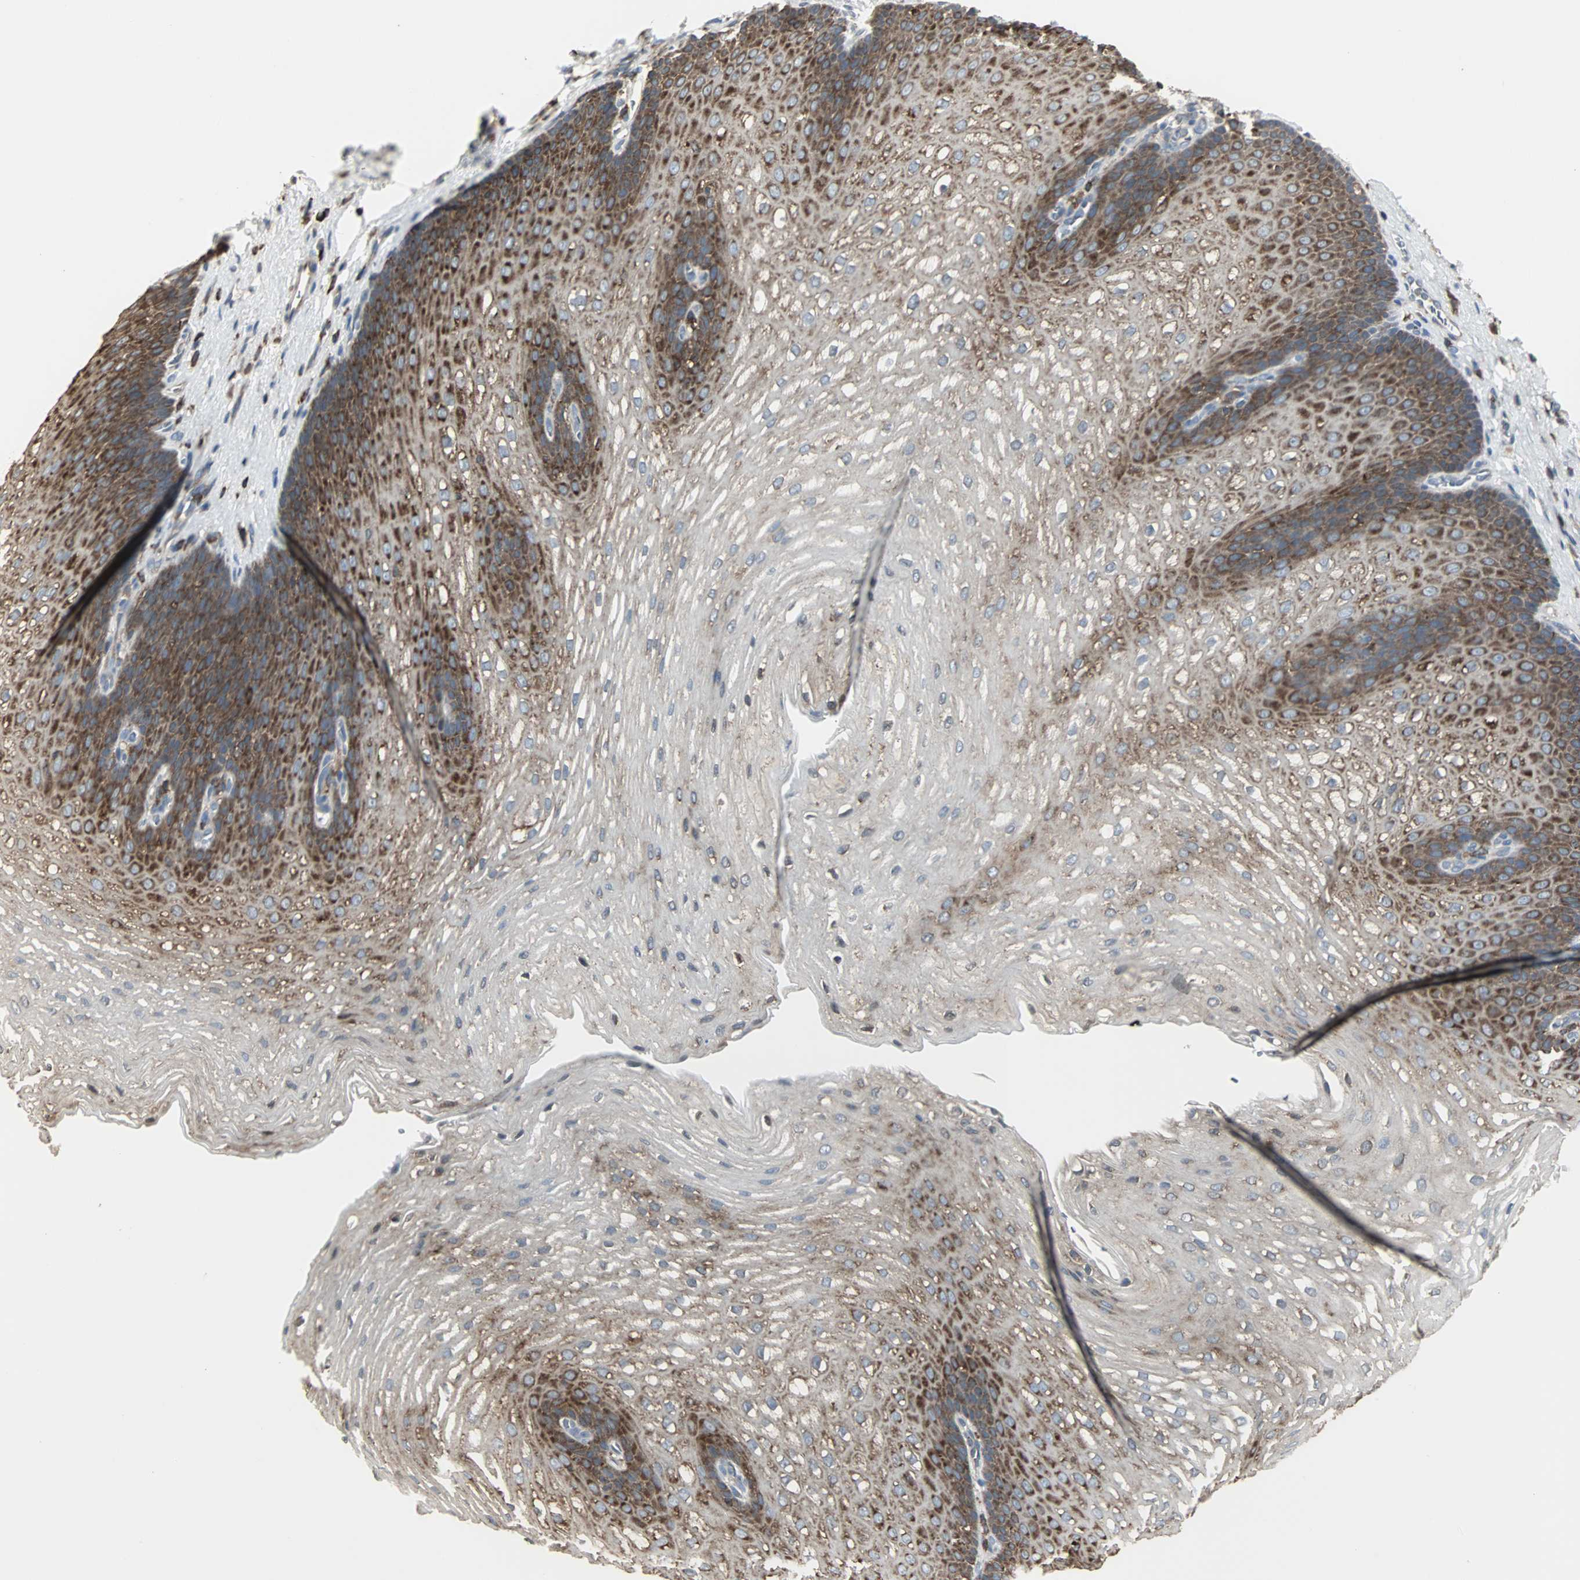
{"staining": {"intensity": "strong", "quantity": "25%-75%", "location": "cytoplasmic/membranous"}, "tissue": "esophagus", "cell_type": "Squamous epithelial cells", "image_type": "normal", "snomed": [{"axis": "morphology", "description": "Normal tissue, NOS"}, {"axis": "topography", "description": "Esophagus"}], "caption": "Normal esophagus shows strong cytoplasmic/membranous staining in about 25%-75% of squamous epithelial cells, visualized by immunohistochemistry. (brown staining indicates protein expression, while blue staining denotes nuclei).", "gene": "LRRFIP1", "patient": {"sex": "male", "age": 48}}